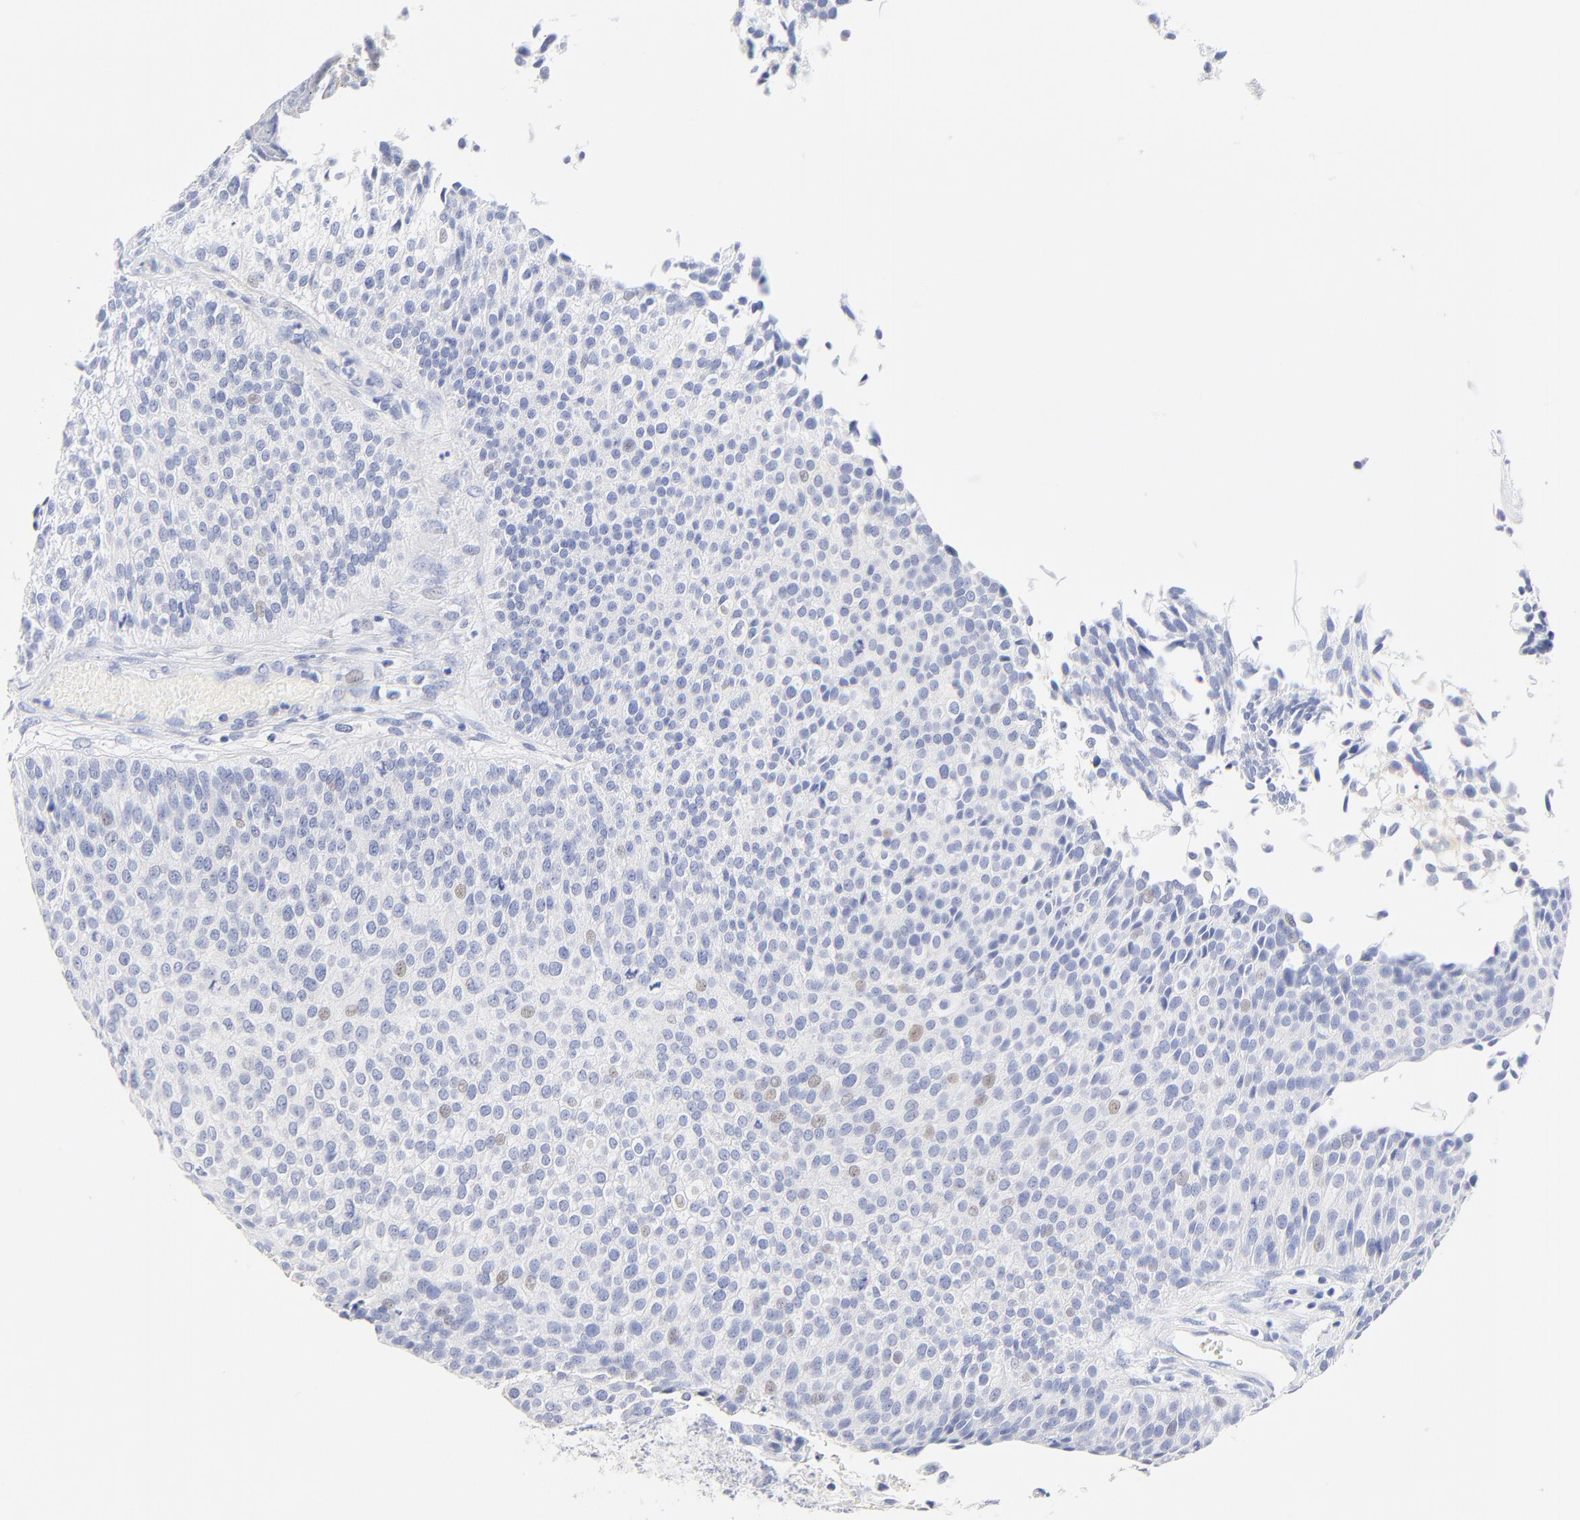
{"staining": {"intensity": "negative", "quantity": "none", "location": "none"}, "tissue": "urothelial cancer", "cell_type": "Tumor cells", "image_type": "cancer", "snomed": [{"axis": "morphology", "description": "Urothelial carcinoma, Low grade"}, {"axis": "topography", "description": "Urinary bladder"}], "caption": "This is an IHC image of human low-grade urothelial carcinoma. There is no expression in tumor cells.", "gene": "SULT4A1", "patient": {"sex": "male", "age": 84}}